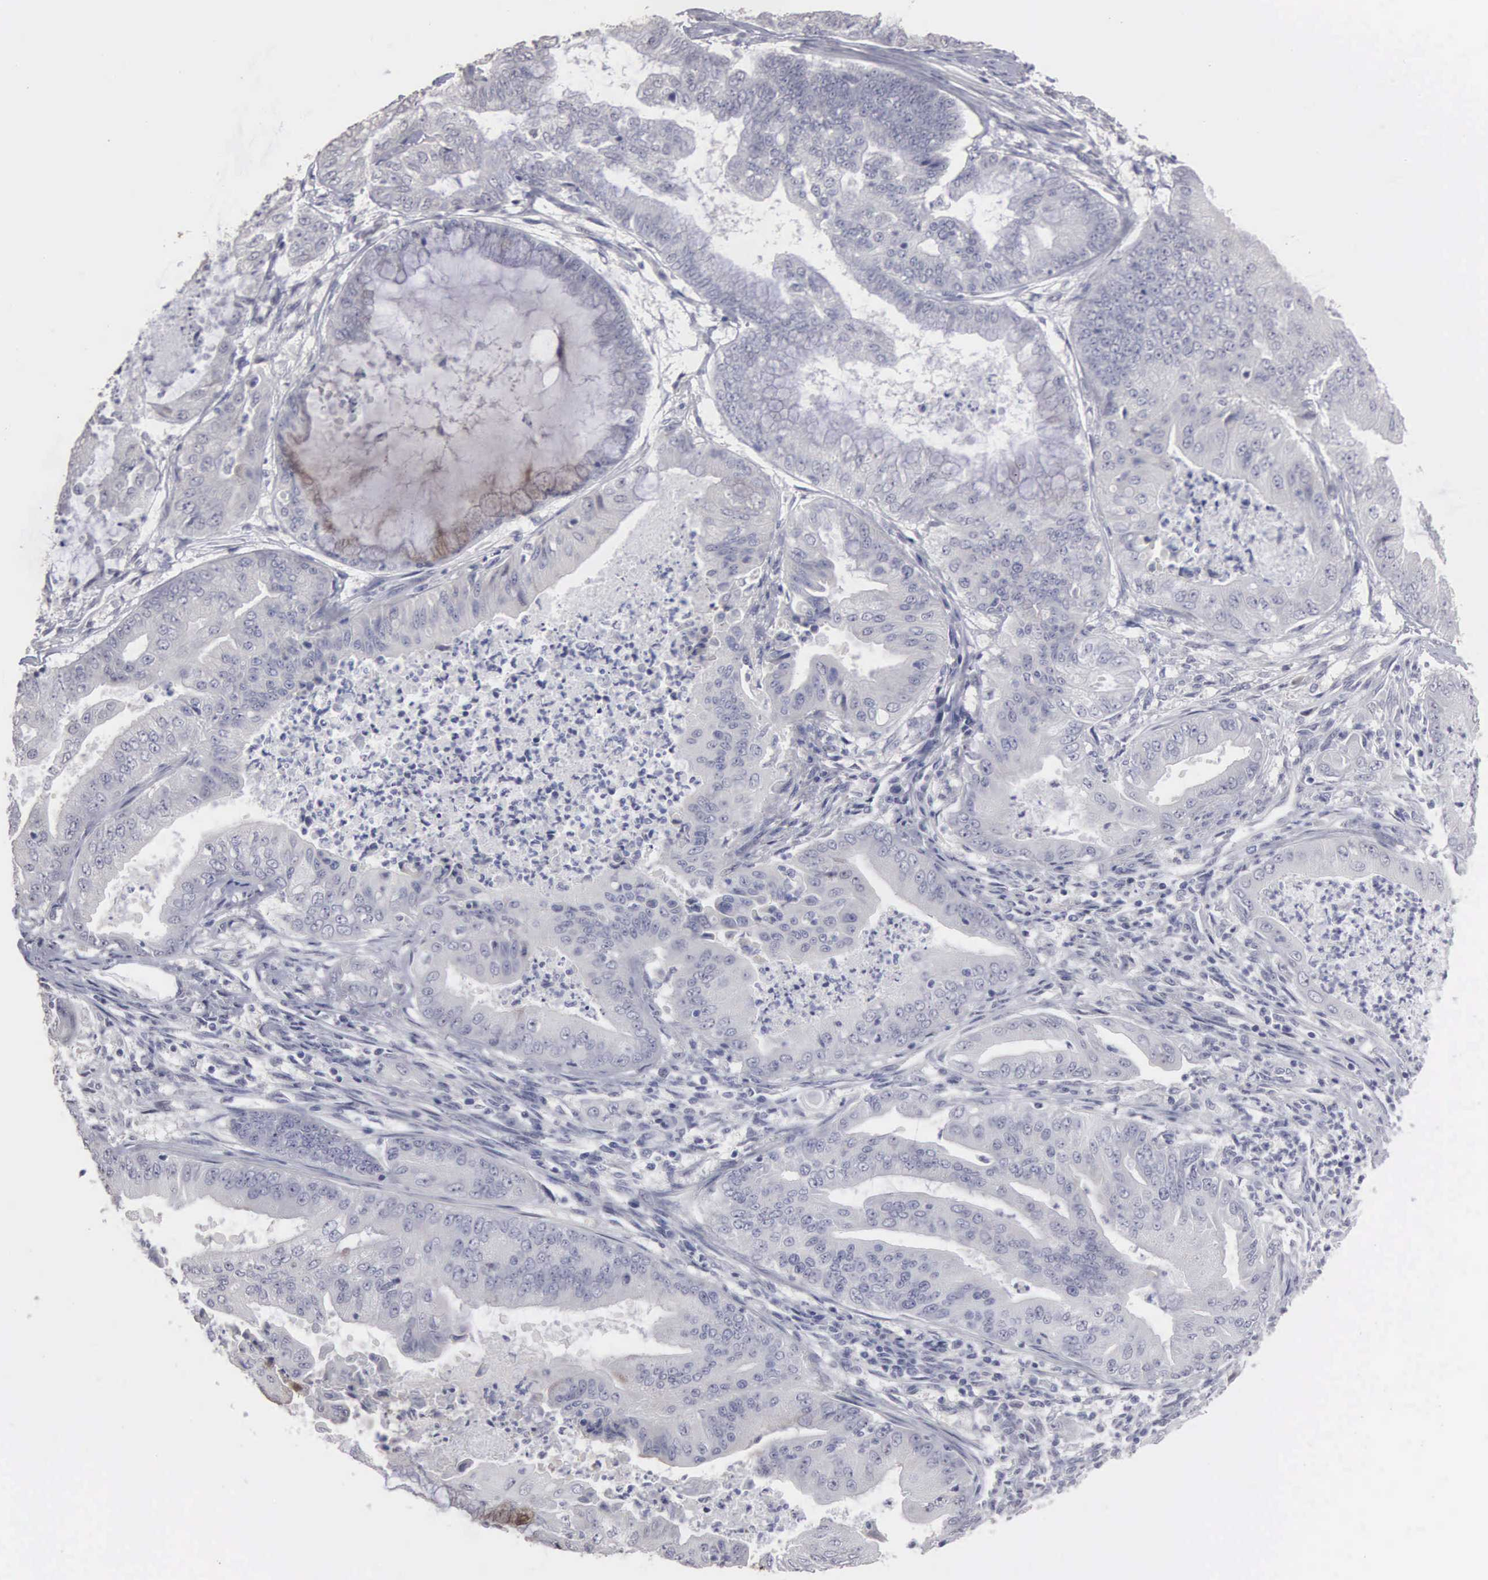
{"staining": {"intensity": "negative", "quantity": "none", "location": "none"}, "tissue": "endometrial cancer", "cell_type": "Tumor cells", "image_type": "cancer", "snomed": [{"axis": "morphology", "description": "Adenocarcinoma, NOS"}, {"axis": "topography", "description": "Endometrium"}], "caption": "This is an immunohistochemistry photomicrograph of human adenocarcinoma (endometrial). There is no positivity in tumor cells.", "gene": "UPB1", "patient": {"sex": "female", "age": 63}}